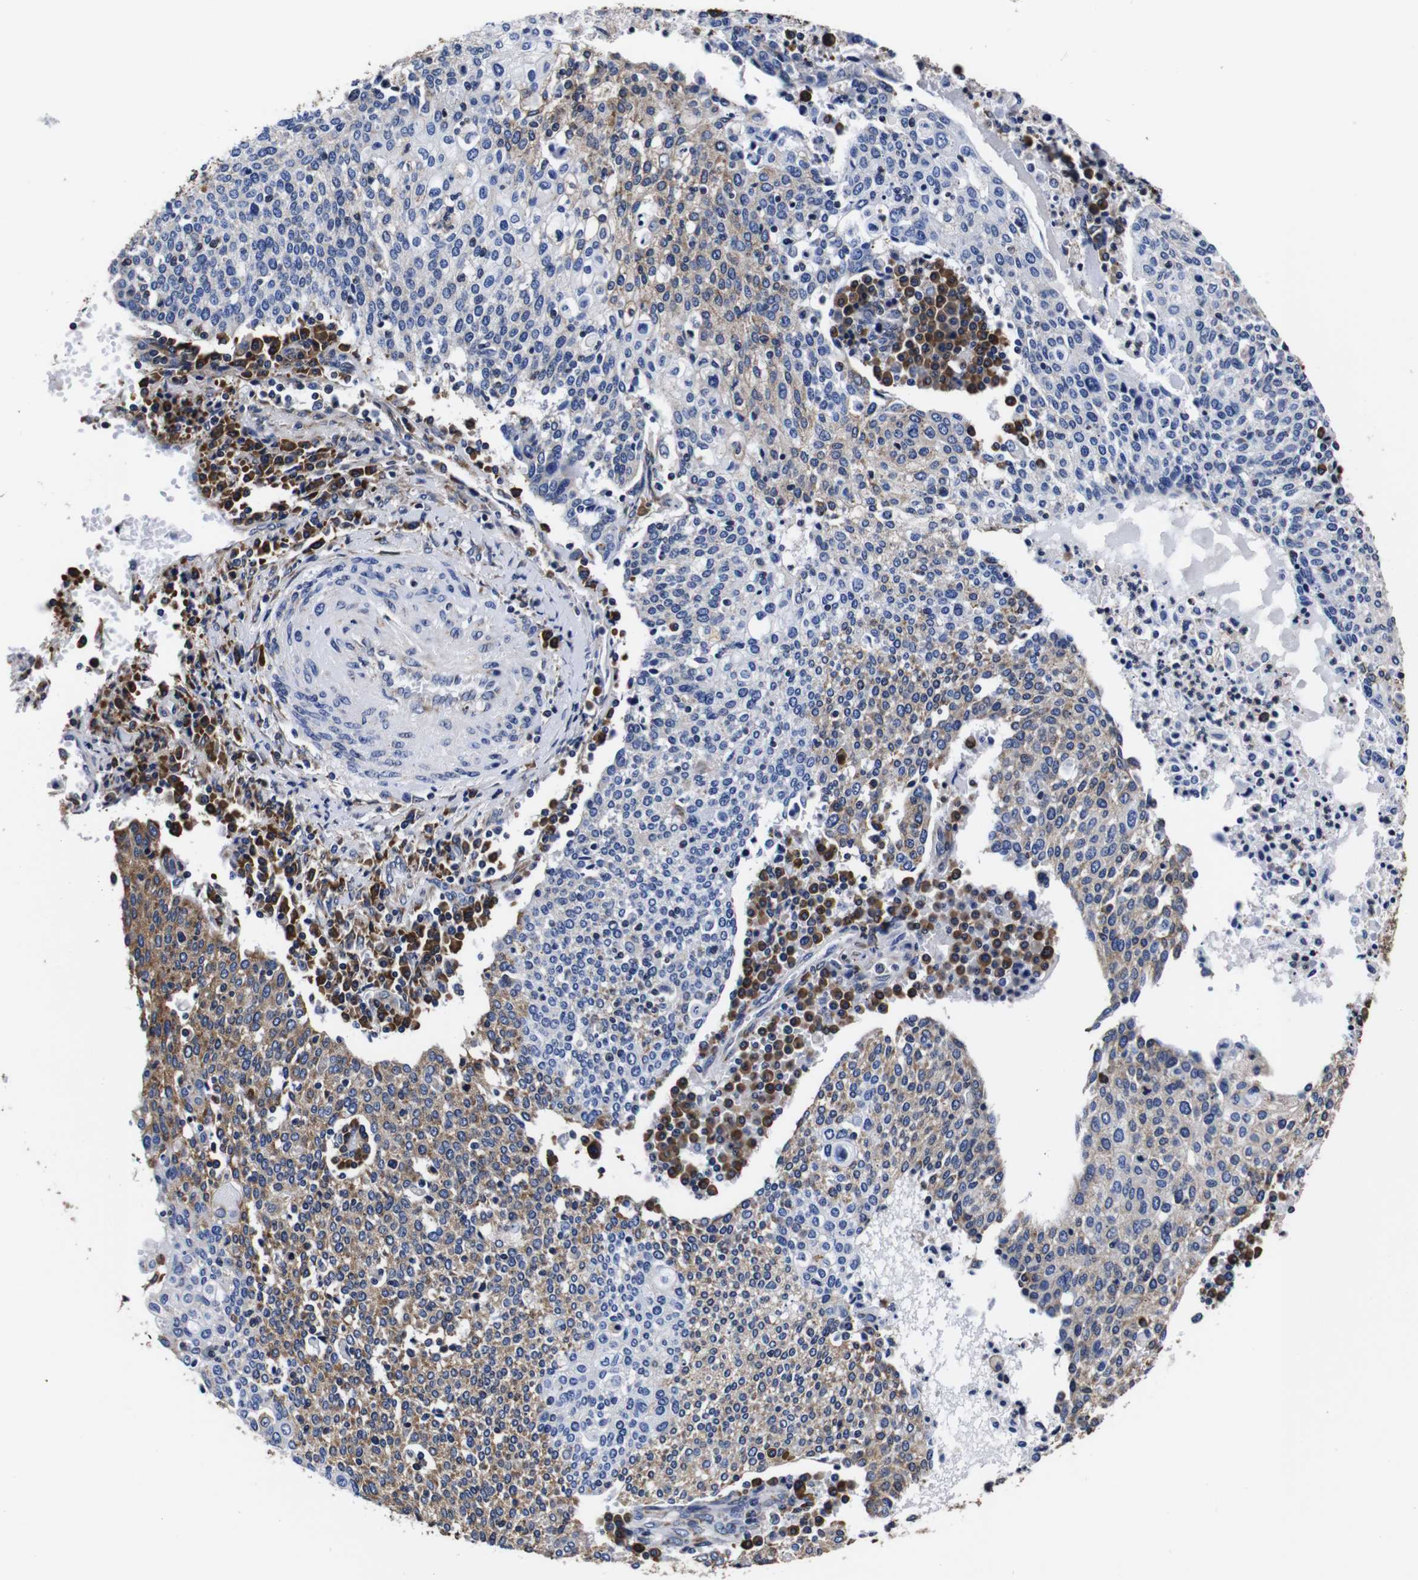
{"staining": {"intensity": "moderate", "quantity": "<25%", "location": "cytoplasmic/membranous"}, "tissue": "cervical cancer", "cell_type": "Tumor cells", "image_type": "cancer", "snomed": [{"axis": "morphology", "description": "Squamous cell carcinoma, NOS"}, {"axis": "topography", "description": "Cervix"}], "caption": "Moderate cytoplasmic/membranous expression for a protein is appreciated in about <25% of tumor cells of cervical cancer (squamous cell carcinoma) using IHC.", "gene": "PPIB", "patient": {"sex": "female", "age": 40}}